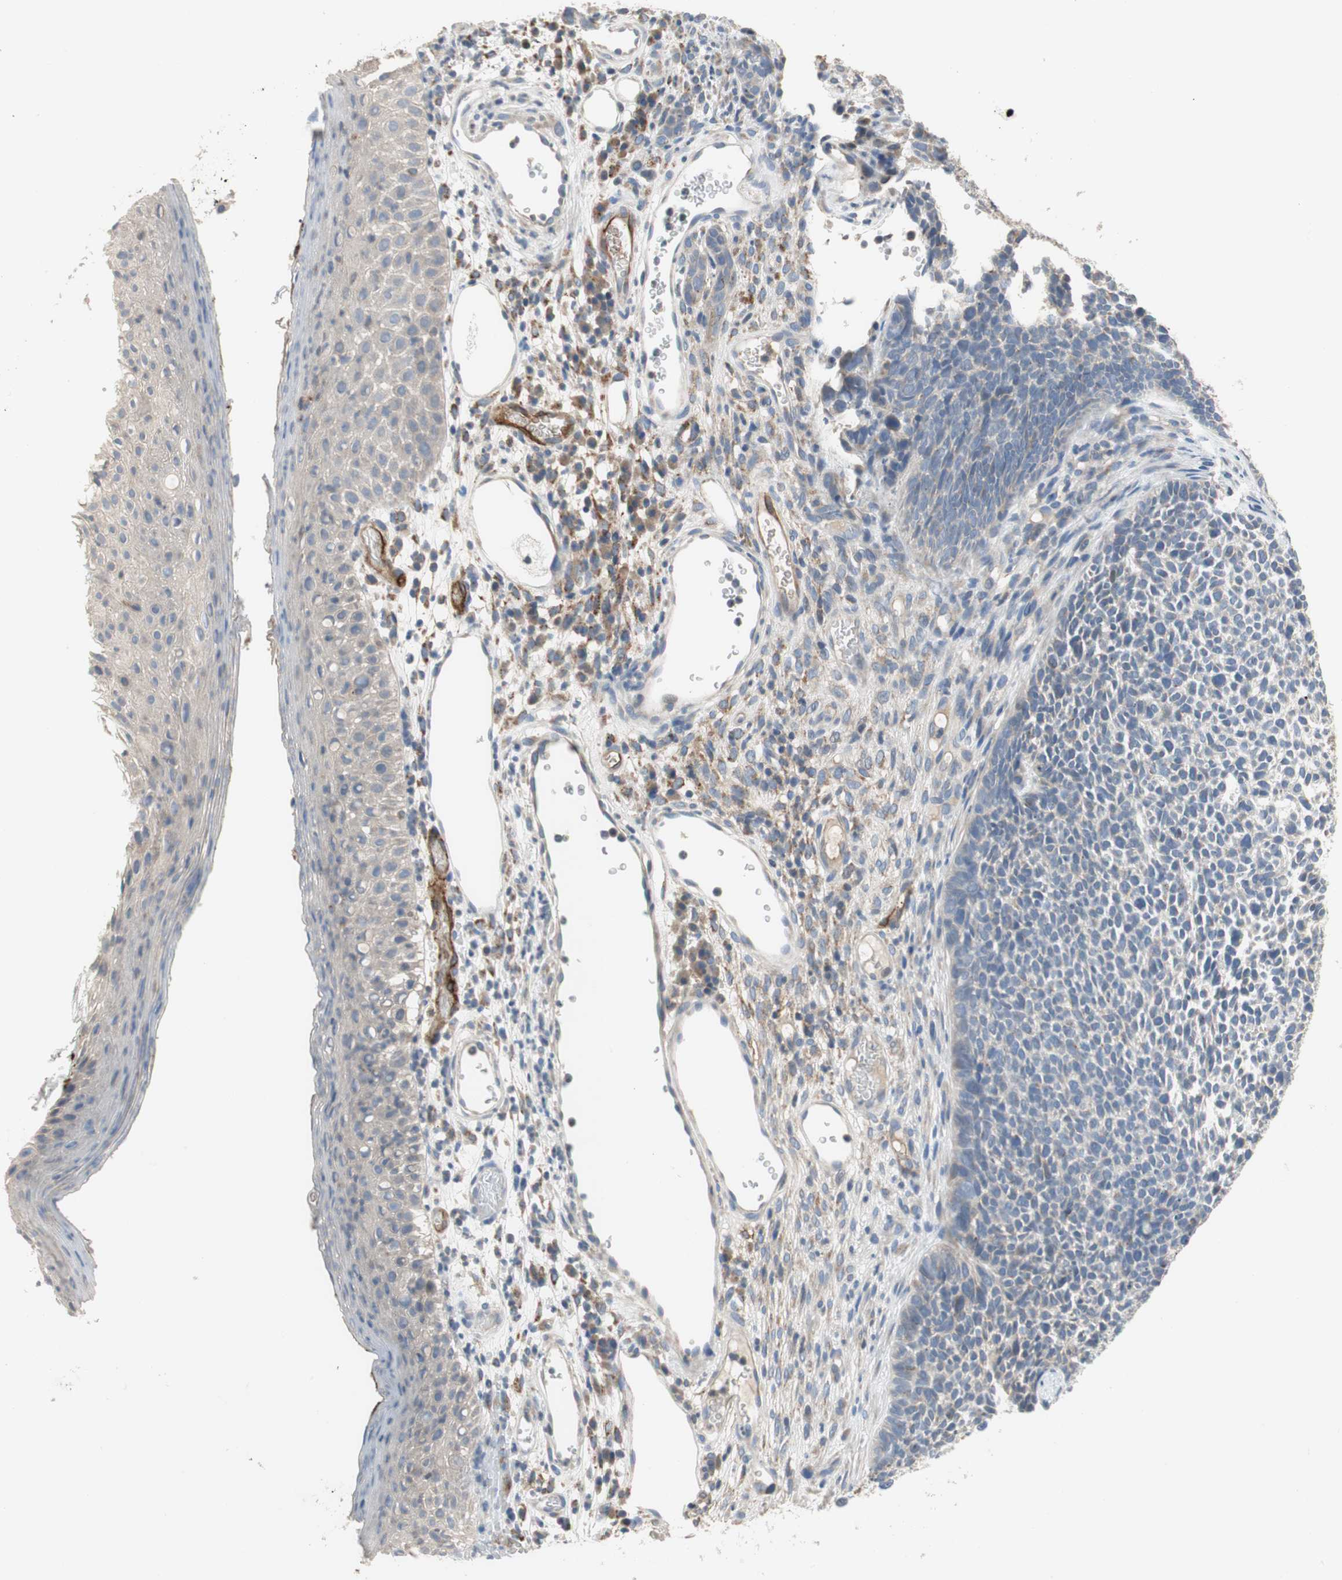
{"staining": {"intensity": "negative", "quantity": "none", "location": "none"}, "tissue": "skin cancer", "cell_type": "Tumor cells", "image_type": "cancer", "snomed": [{"axis": "morphology", "description": "Basal cell carcinoma"}, {"axis": "topography", "description": "Skin"}], "caption": "Photomicrograph shows no protein expression in tumor cells of skin cancer tissue.", "gene": "ALPL", "patient": {"sex": "female", "age": 84}}